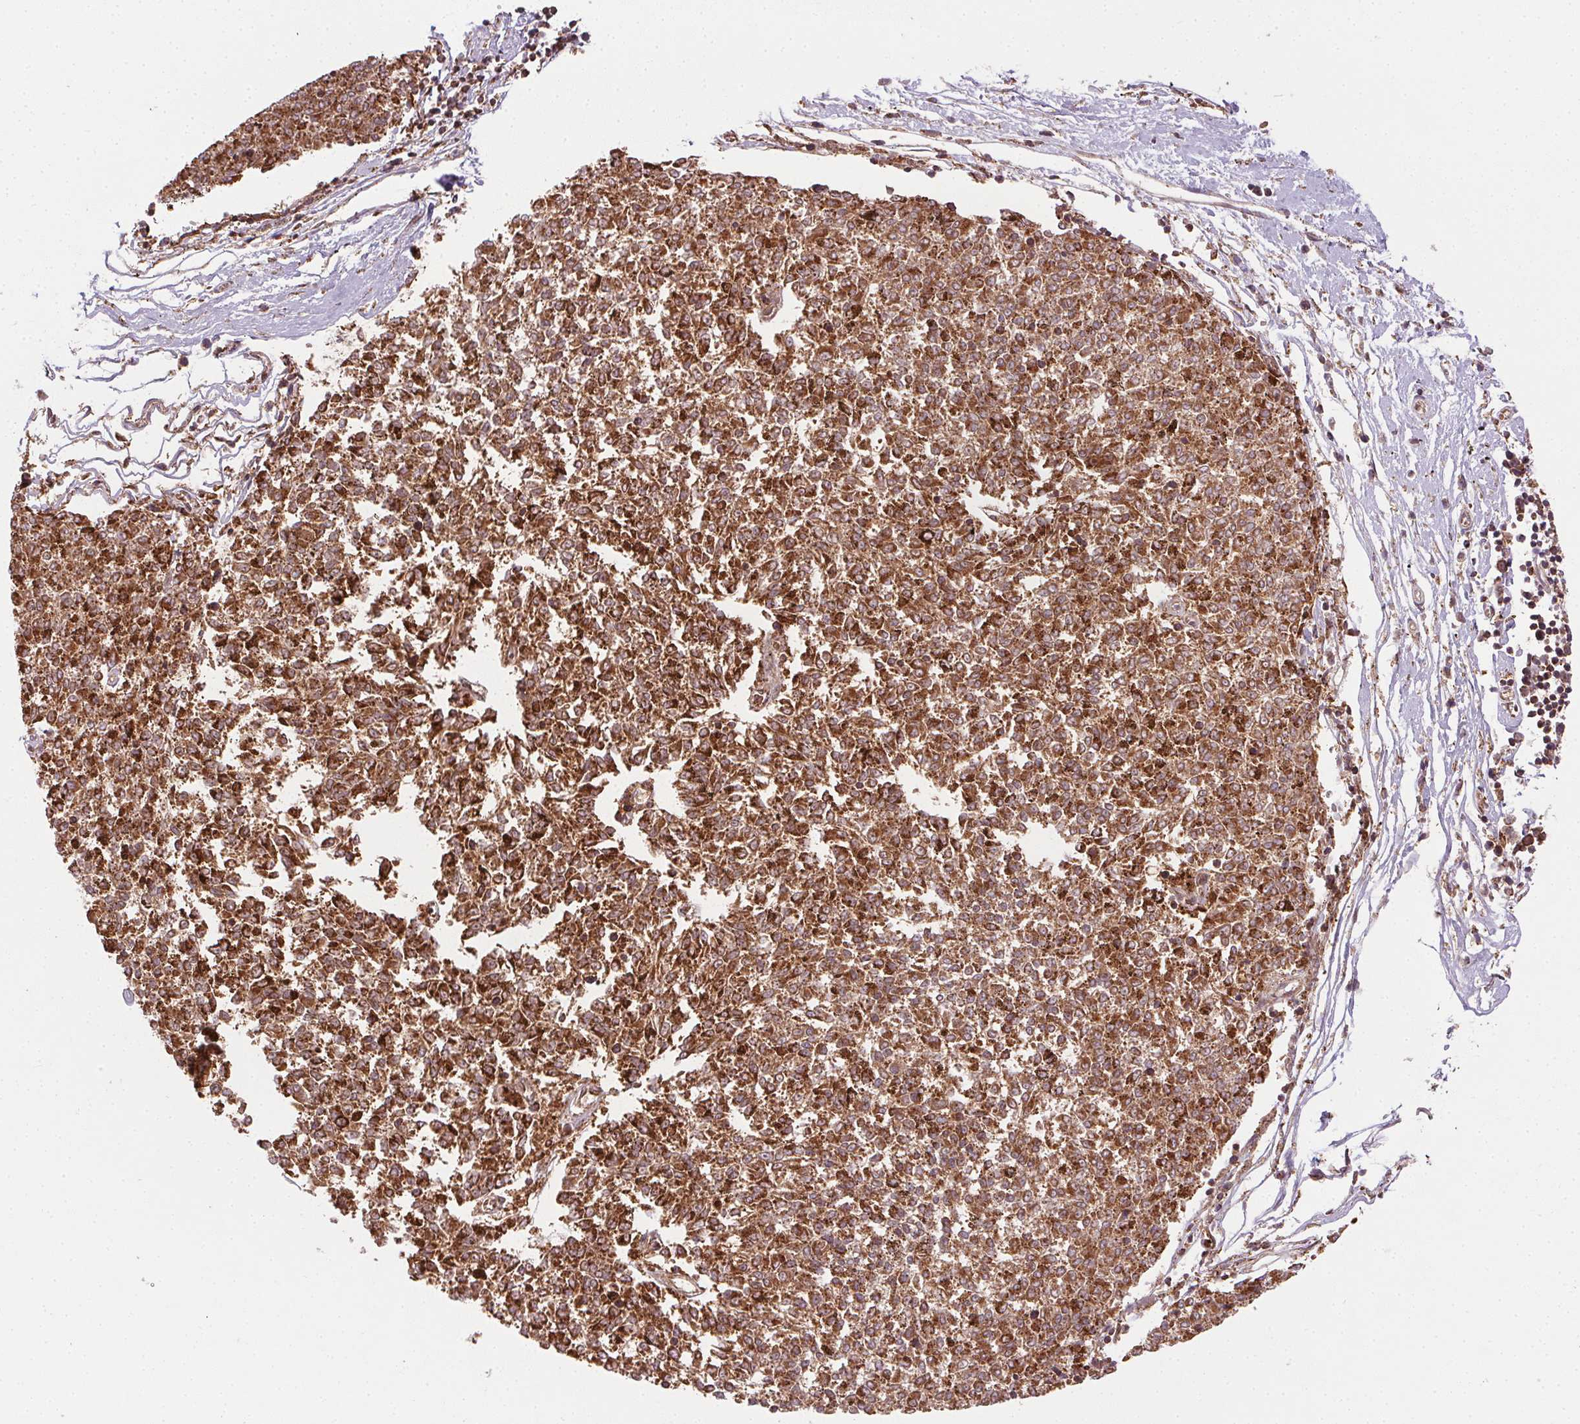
{"staining": {"intensity": "strong", "quantity": ">75%", "location": "cytoplasmic/membranous"}, "tissue": "melanoma", "cell_type": "Tumor cells", "image_type": "cancer", "snomed": [{"axis": "morphology", "description": "Malignant melanoma, NOS"}, {"axis": "topography", "description": "Skin"}], "caption": "Strong cytoplasmic/membranous positivity for a protein is seen in about >75% of tumor cells of malignant melanoma using immunohistochemistry.", "gene": "CLPB", "patient": {"sex": "female", "age": 72}}